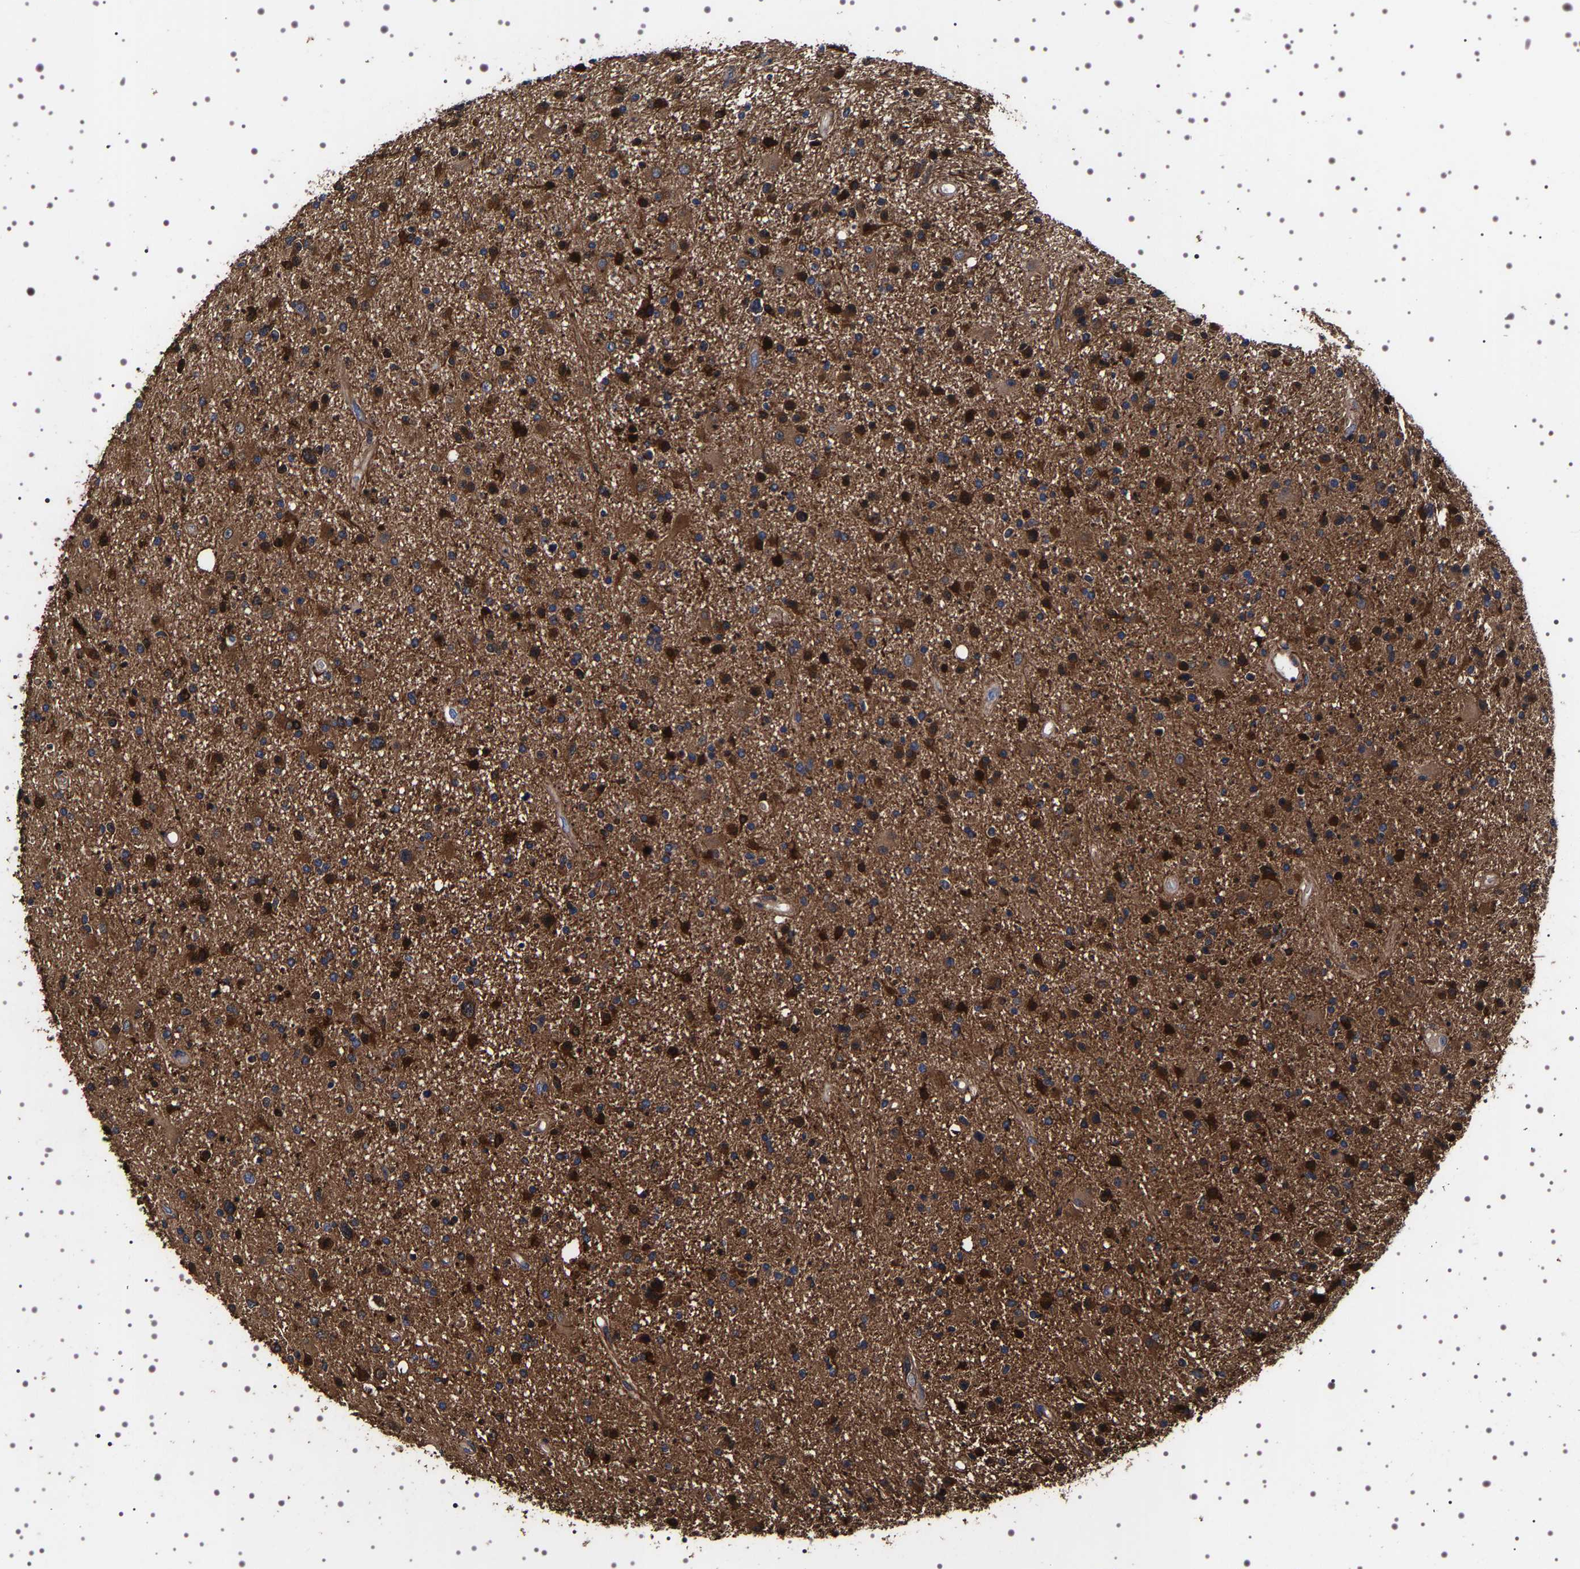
{"staining": {"intensity": "moderate", "quantity": ">75%", "location": "cytoplasmic/membranous"}, "tissue": "glioma", "cell_type": "Tumor cells", "image_type": "cancer", "snomed": [{"axis": "morphology", "description": "Glioma, malignant, High grade"}, {"axis": "topography", "description": "Brain"}], "caption": "About >75% of tumor cells in human glioma demonstrate moderate cytoplasmic/membranous protein expression as visualized by brown immunohistochemical staining.", "gene": "WDR1", "patient": {"sex": "male", "age": 33}}